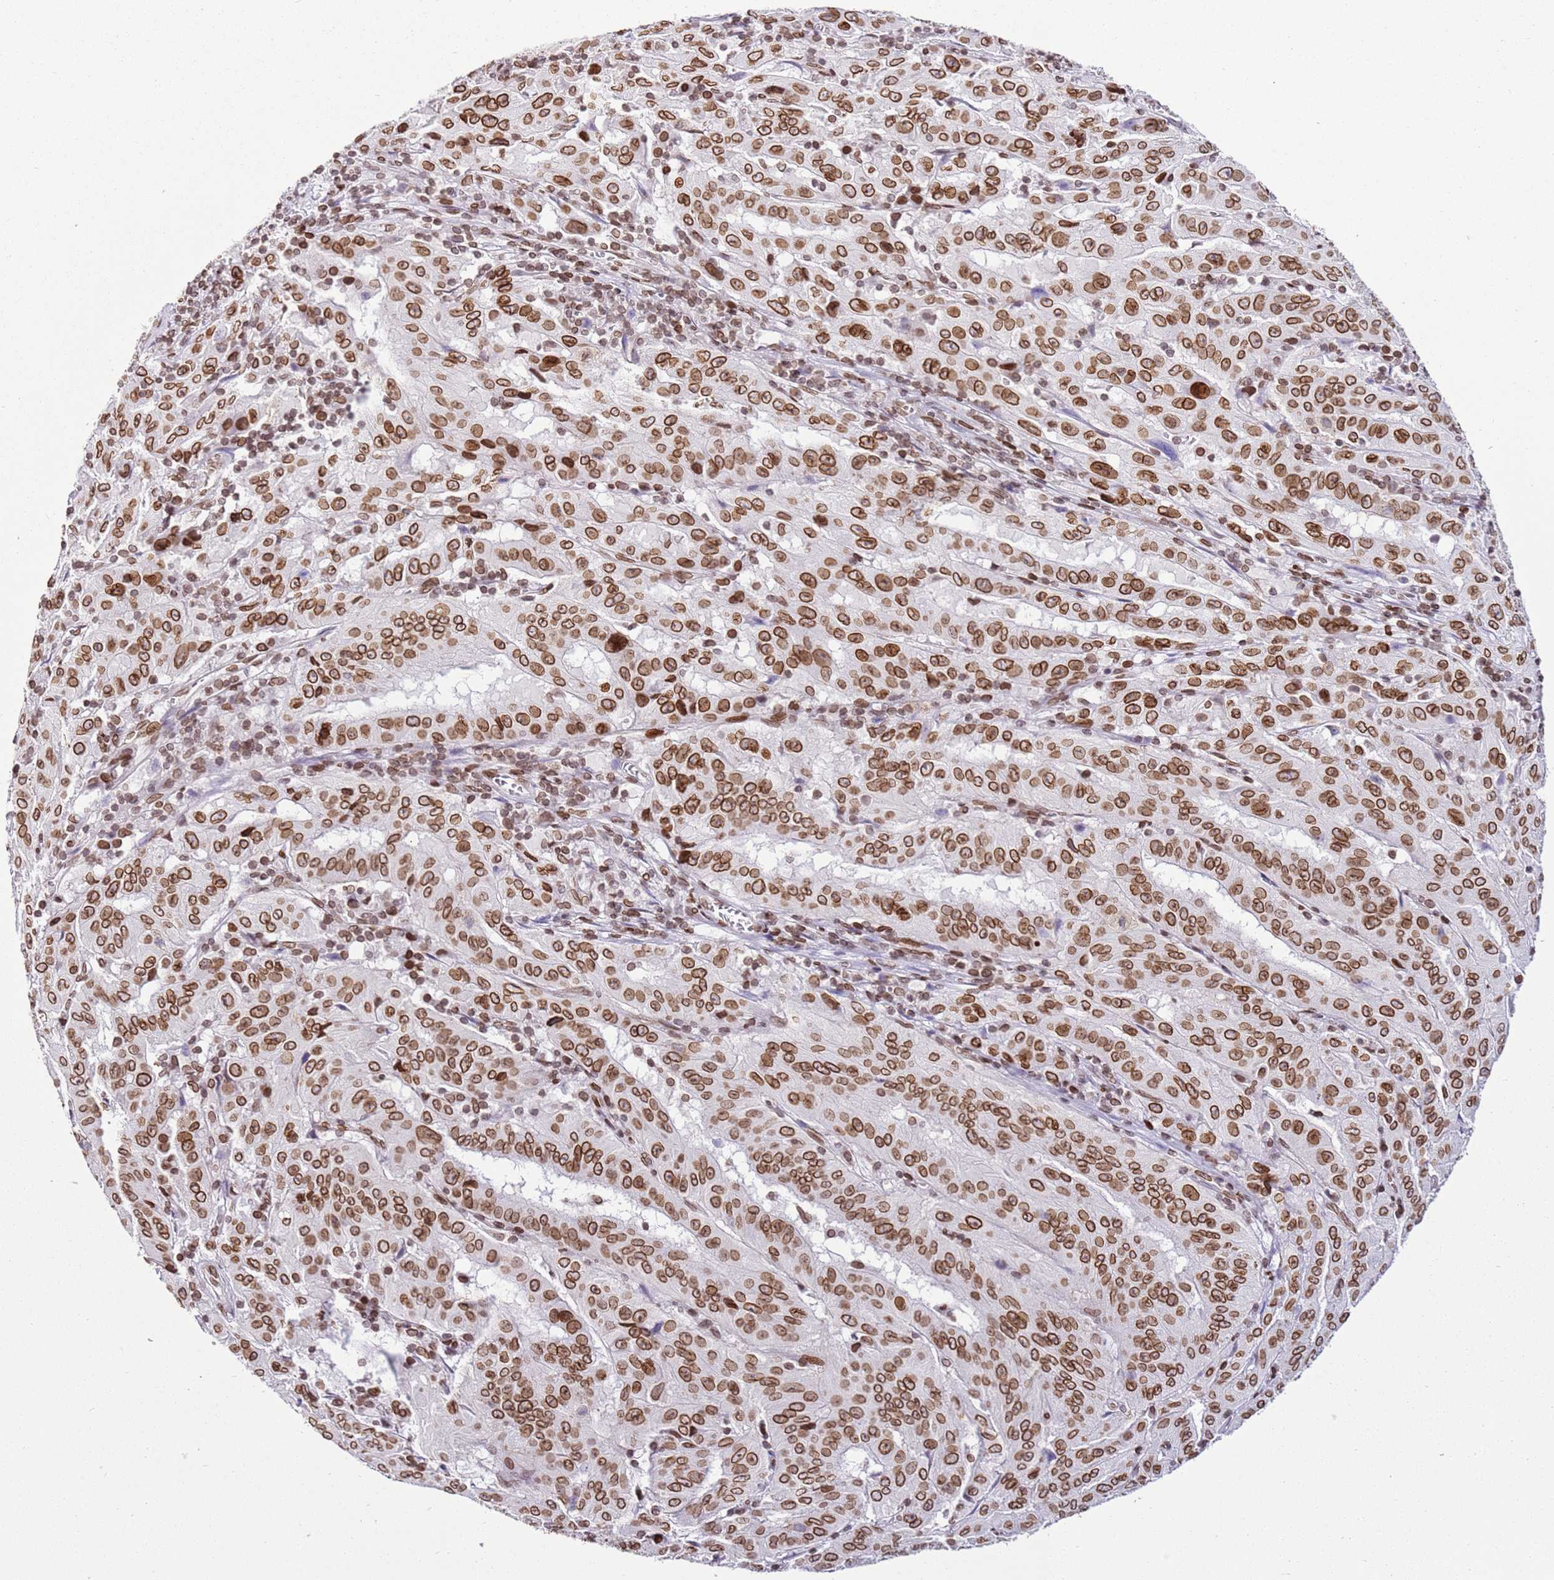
{"staining": {"intensity": "strong", "quantity": ">75%", "location": "cytoplasmic/membranous,nuclear"}, "tissue": "pancreatic cancer", "cell_type": "Tumor cells", "image_type": "cancer", "snomed": [{"axis": "morphology", "description": "Adenocarcinoma, NOS"}, {"axis": "topography", "description": "Pancreas"}], "caption": "A high amount of strong cytoplasmic/membranous and nuclear staining is identified in approximately >75% of tumor cells in pancreatic adenocarcinoma tissue.", "gene": "POU6F1", "patient": {"sex": "male", "age": 63}}